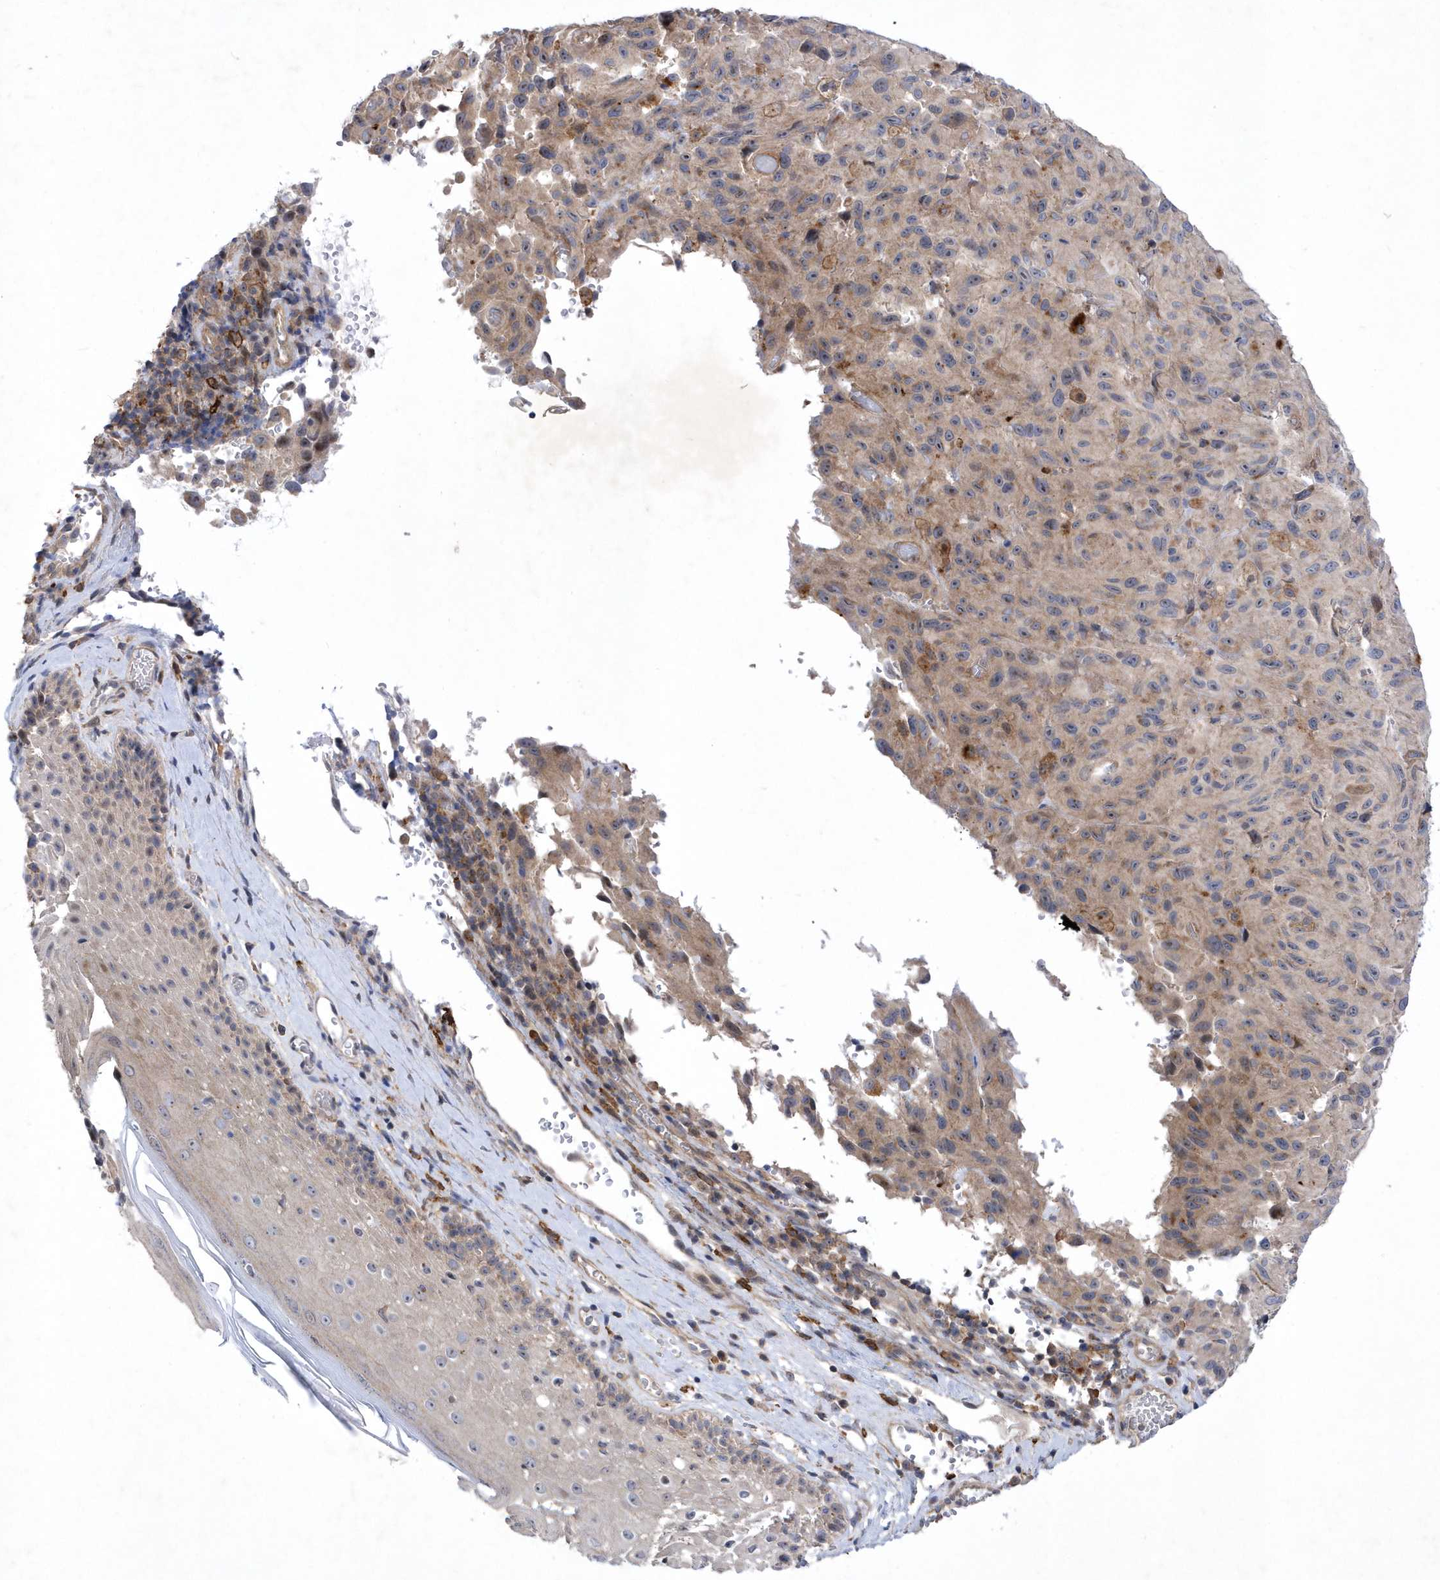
{"staining": {"intensity": "weak", "quantity": "<25%", "location": "cytoplasmic/membranous"}, "tissue": "melanoma", "cell_type": "Tumor cells", "image_type": "cancer", "snomed": [{"axis": "morphology", "description": "Malignant melanoma, NOS"}, {"axis": "topography", "description": "Skin"}], "caption": "Melanoma stained for a protein using IHC demonstrates no expression tumor cells.", "gene": "LONRF2", "patient": {"sex": "male", "age": 66}}